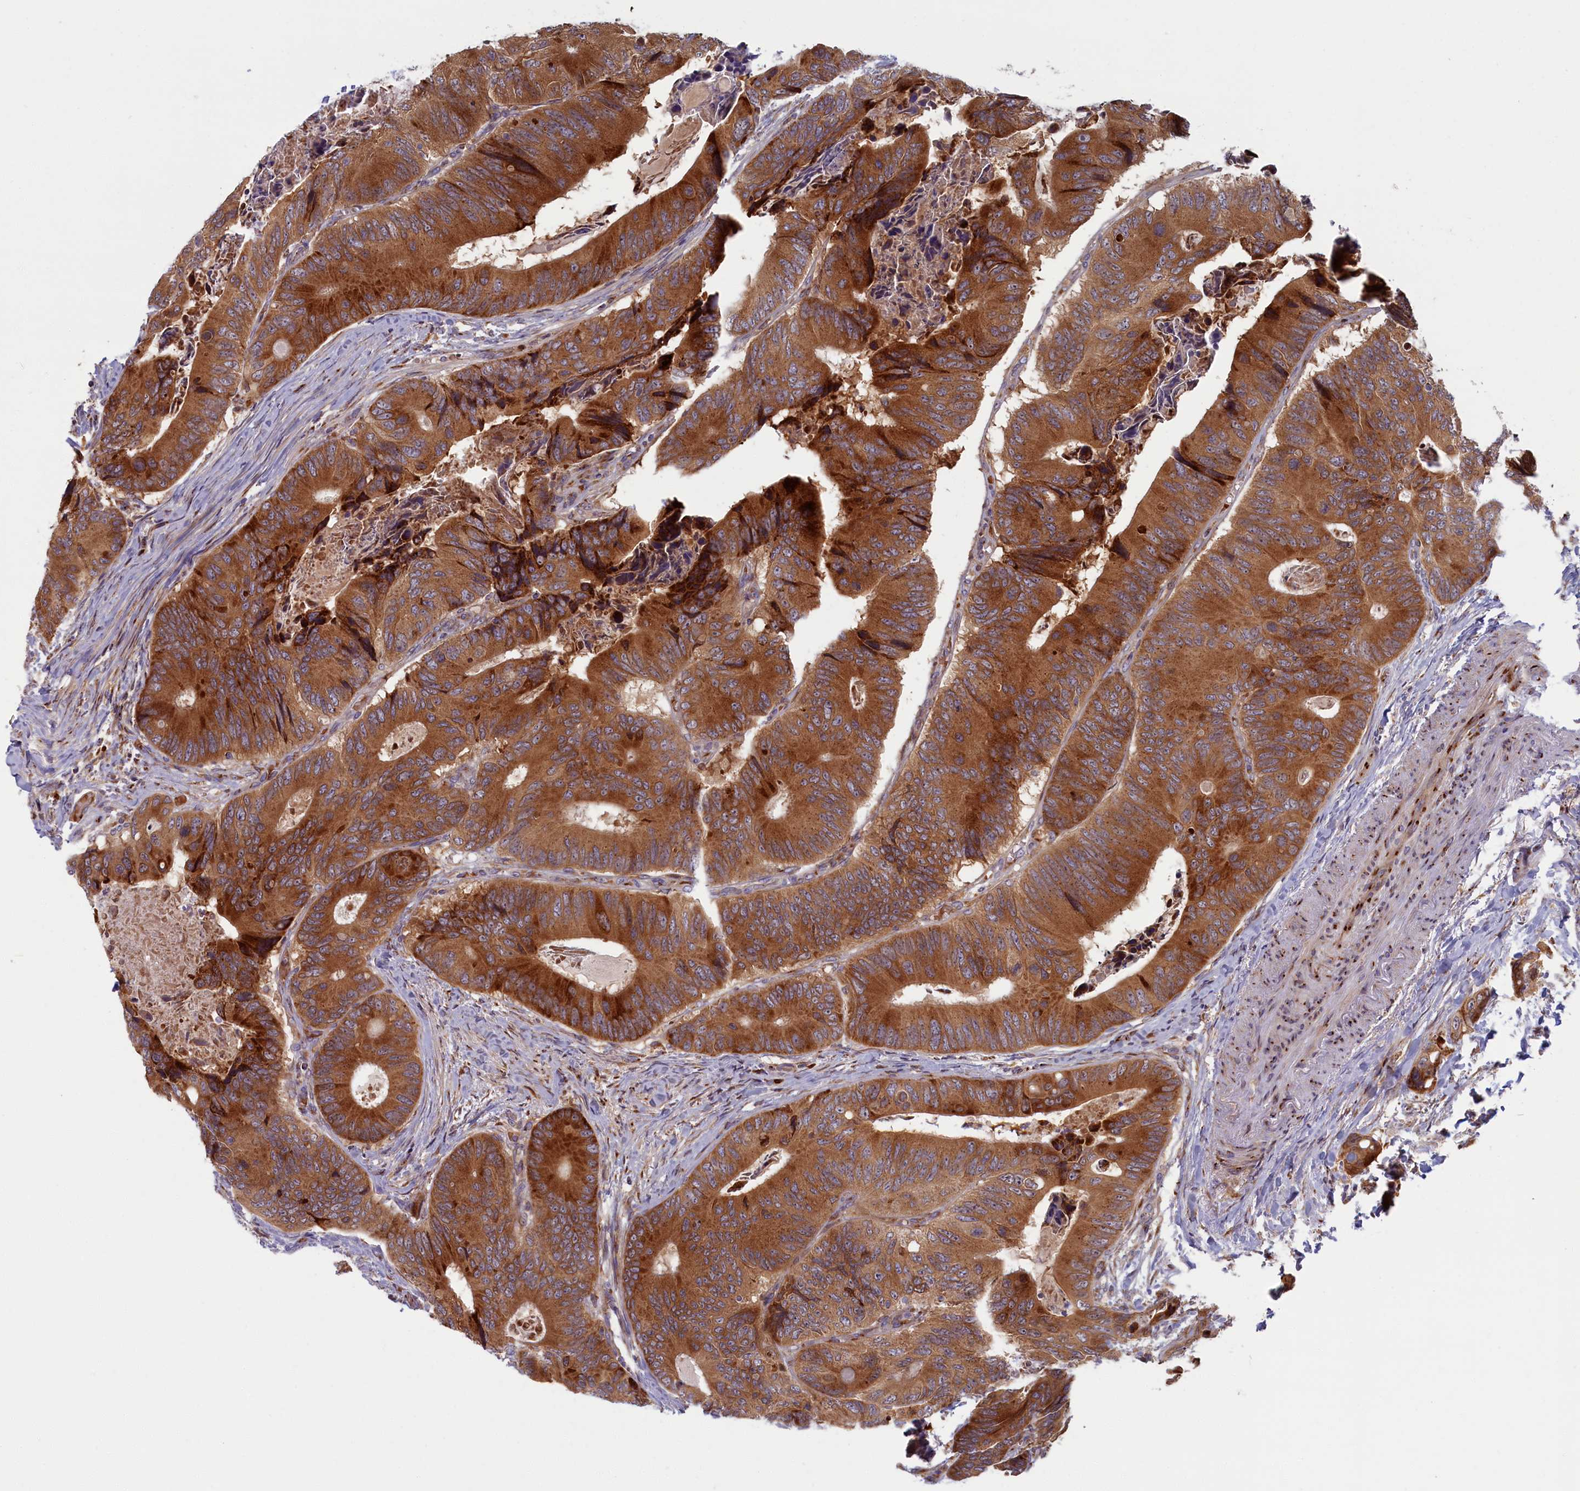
{"staining": {"intensity": "strong", "quantity": ">75%", "location": "cytoplasmic/membranous"}, "tissue": "colorectal cancer", "cell_type": "Tumor cells", "image_type": "cancer", "snomed": [{"axis": "morphology", "description": "Adenocarcinoma, NOS"}, {"axis": "topography", "description": "Colon"}], "caption": "The image displays a brown stain indicating the presence of a protein in the cytoplasmic/membranous of tumor cells in colorectal adenocarcinoma.", "gene": "BLVRB", "patient": {"sex": "male", "age": 84}}